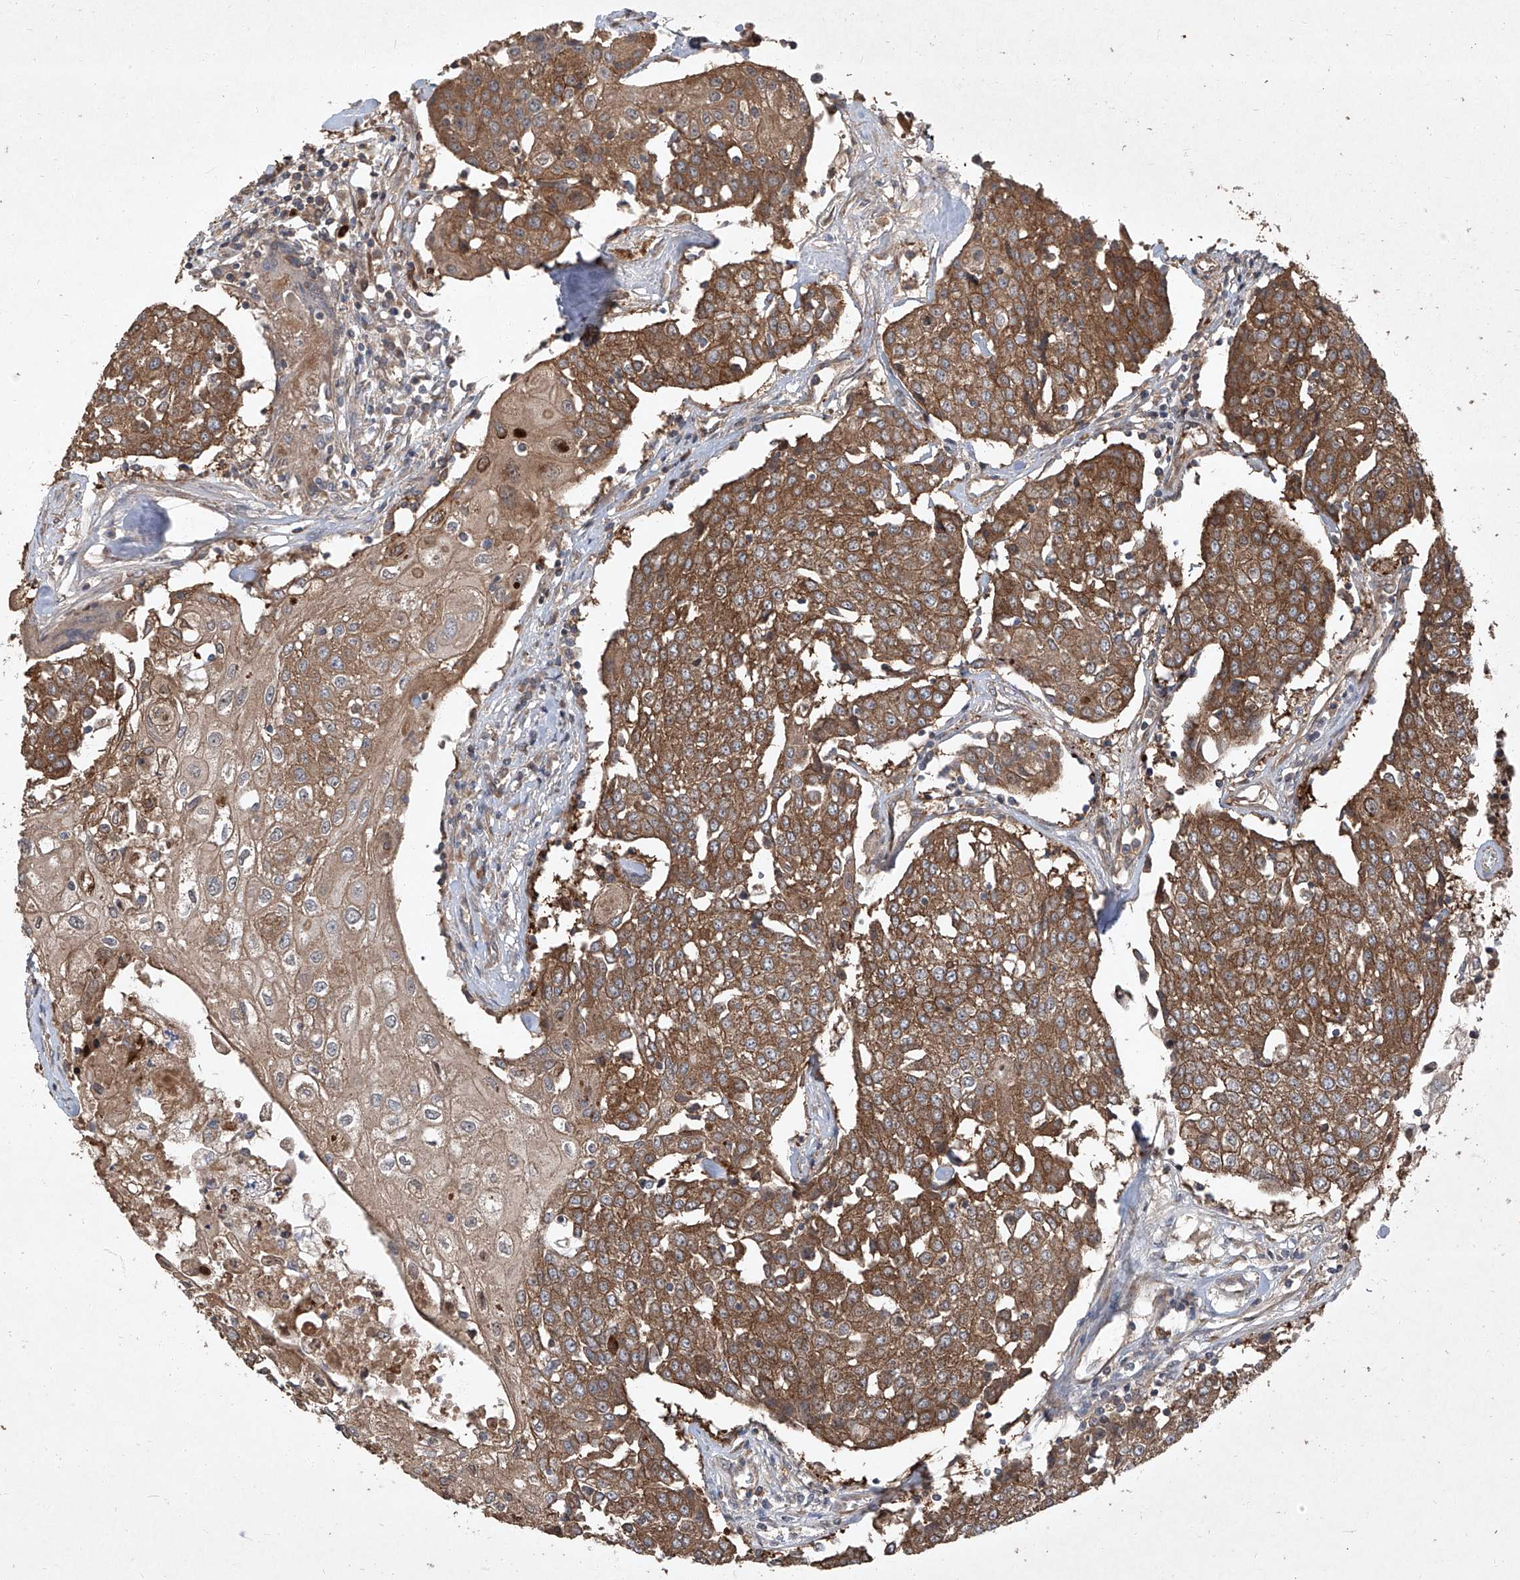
{"staining": {"intensity": "moderate", "quantity": ">75%", "location": "cytoplasmic/membranous"}, "tissue": "urothelial cancer", "cell_type": "Tumor cells", "image_type": "cancer", "snomed": [{"axis": "morphology", "description": "Urothelial carcinoma, High grade"}, {"axis": "topography", "description": "Urinary bladder"}], "caption": "A brown stain shows moderate cytoplasmic/membranous staining of a protein in human urothelial cancer tumor cells.", "gene": "CCN1", "patient": {"sex": "female", "age": 85}}